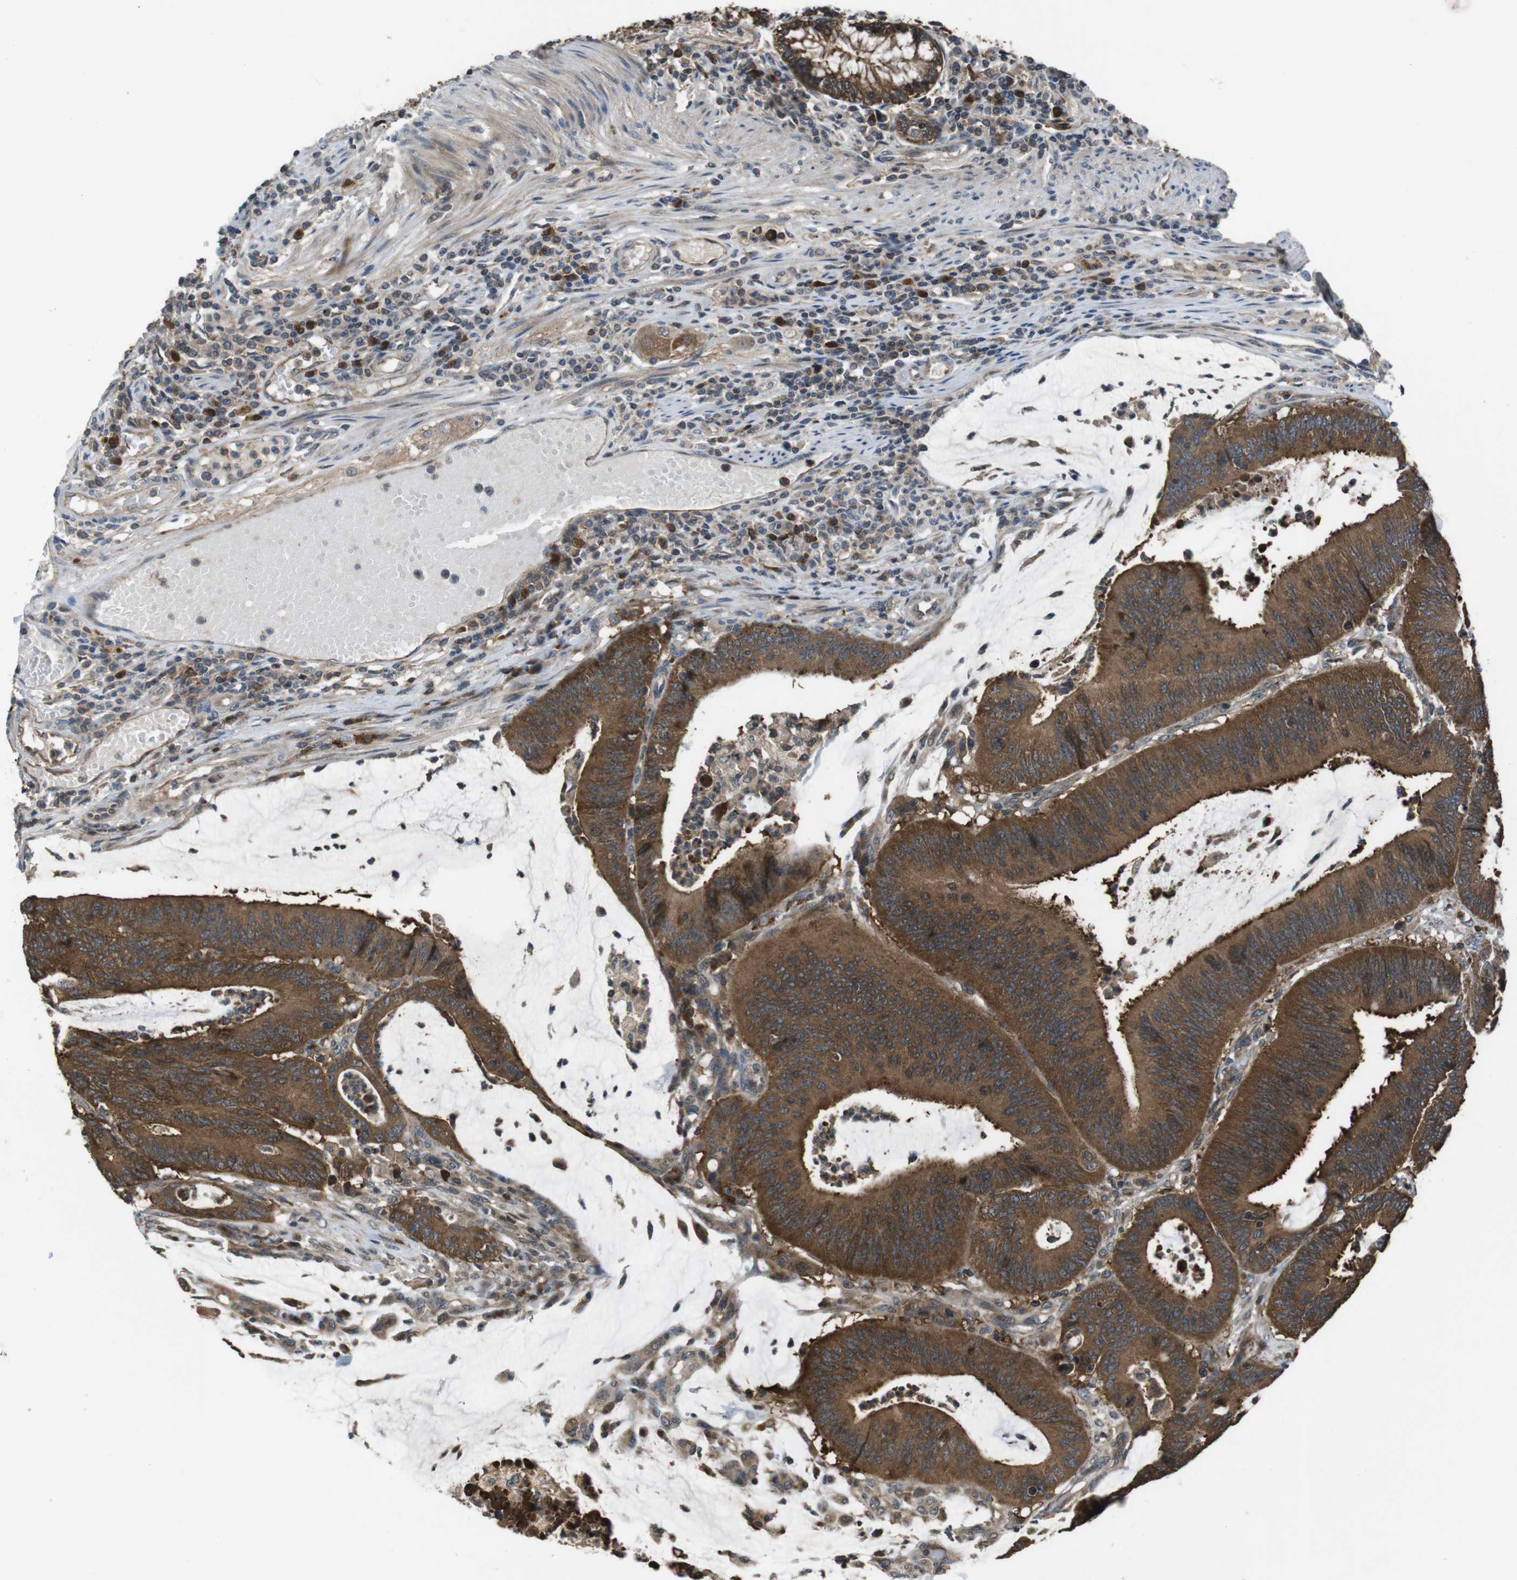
{"staining": {"intensity": "strong", "quantity": ">75%", "location": "cytoplasmic/membranous"}, "tissue": "colorectal cancer", "cell_type": "Tumor cells", "image_type": "cancer", "snomed": [{"axis": "morphology", "description": "Adenocarcinoma, NOS"}, {"axis": "topography", "description": "Rectum"}], "caption": "Human adenocarcinoma (colorectal) stained for a protein (brown) reveals strong cytoplasmic/membranous positive staining in about >75% of tumor cells.", "gene": "SLC22A23", "patient": {"sex": "female", "age": 66}}